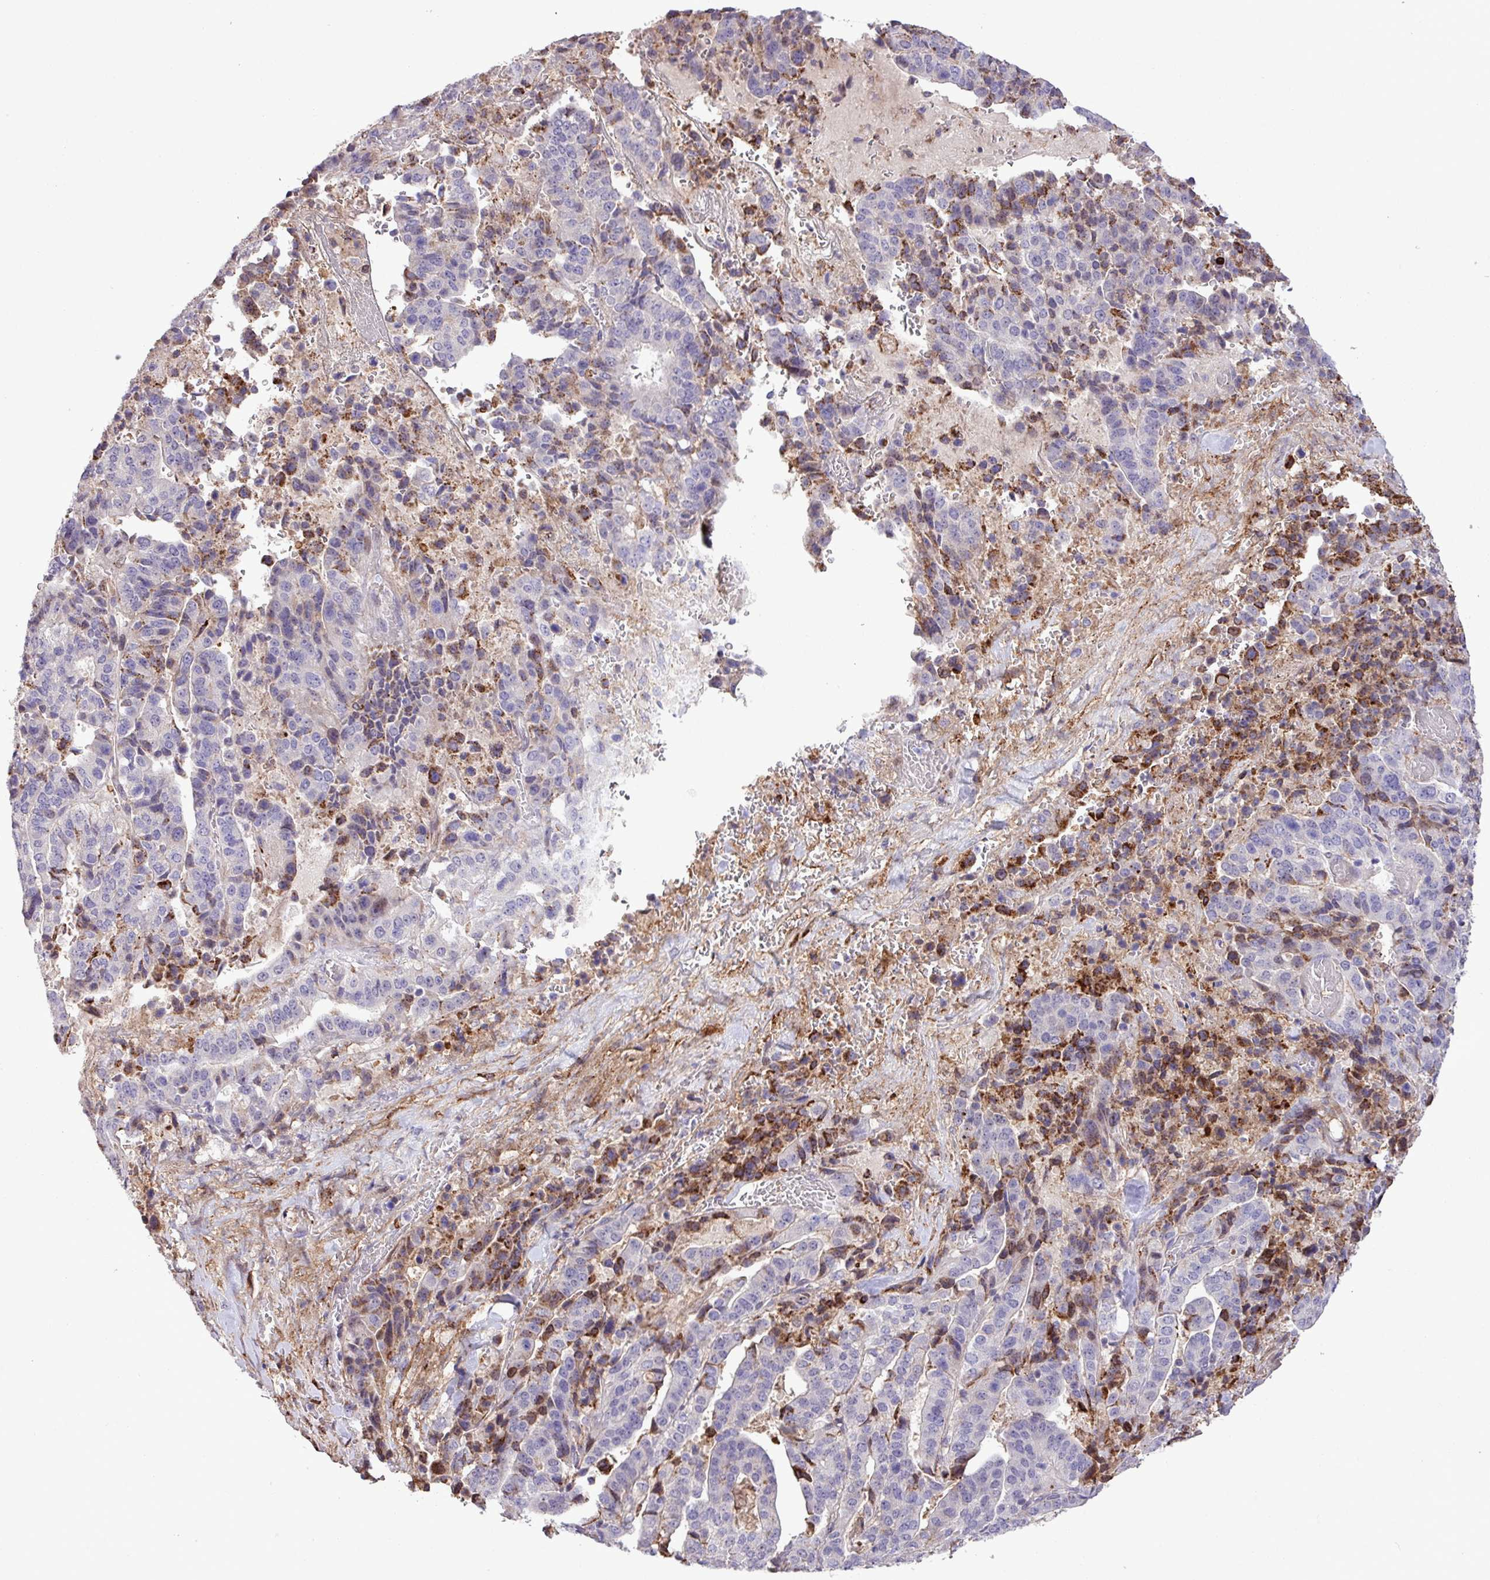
{"staining": {"intensity": "negative", "quantity": "none", "location": "none"}, "tissue": "stomach cancer", "cell_type": "Tumor cells", "image_type": "cancer", "snomed": [{"axis": "morphology", "description": "Adenocarcinoma, NOS"}, {"axis": "topography", "description": "Stomach"}], "caption": "IHC micrograph of neoplastic tissue: human adenocarcinoma (stomach) stained with DAB reveals no significant protein positivity in tumor cells.", "gene": "RPP25L", "patient": {"sex": "male", "age": 48}}